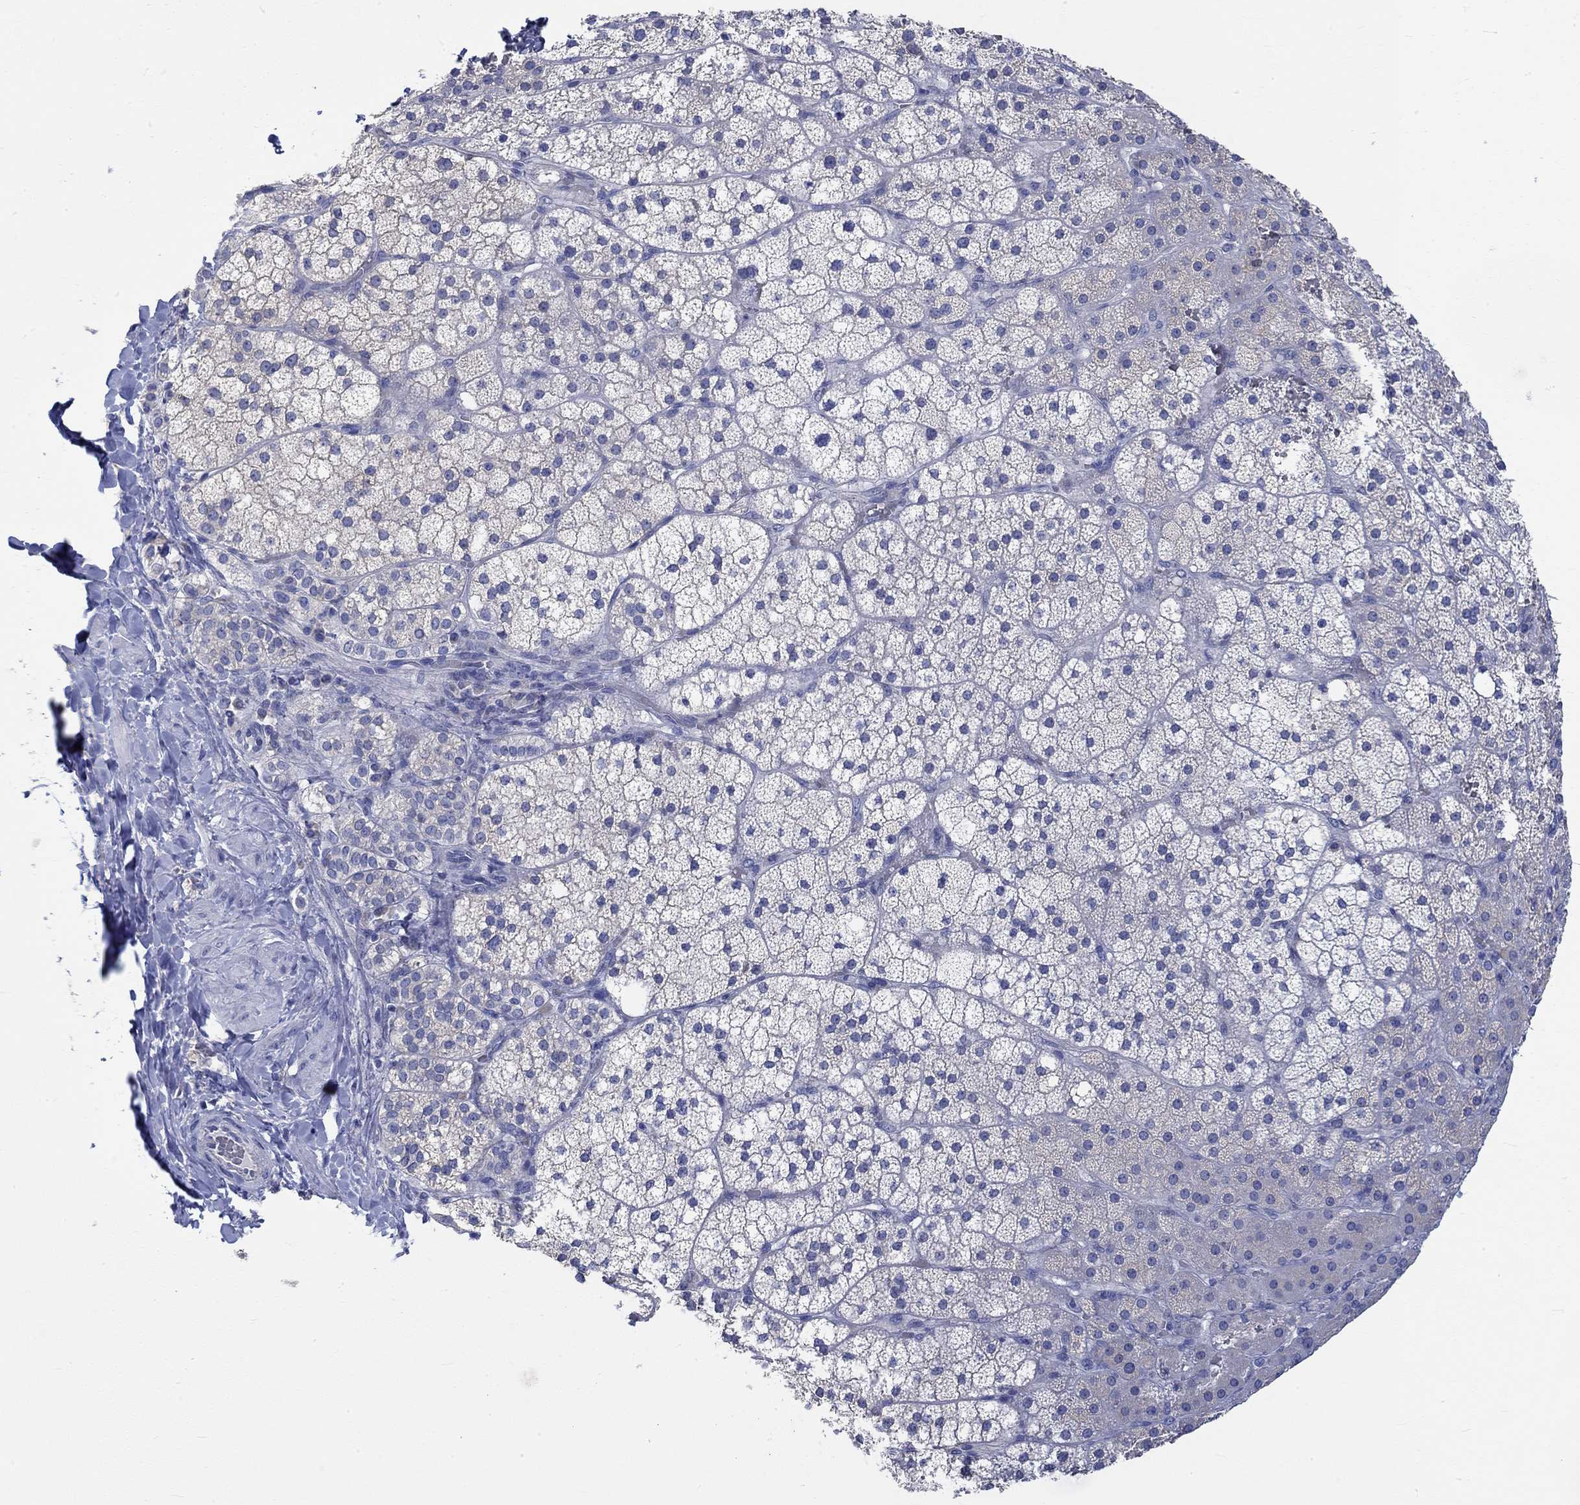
{"staining": {"intensity": "negative", "quantity": "none", "location": "none"}, "tissue": "adrenal gland", "cell_type": "Glandular cells", "image_type": "normal", "snomed": [{"axis": "morphology", "description": "Normal tissue, NOS"}, {"axis": "topography", "description": "Adrenal gland"}], "caption": "Adrenal gland was stained to show a protein in brown. There is no significant positivity in glandular cells. (DAB (3,3'-diaminobenzidine) immunohistochemistry (IHC) with hematoxylin counter stain).", "gene": "KCNA1", "patient": {"sex": "male", "age": 53}}